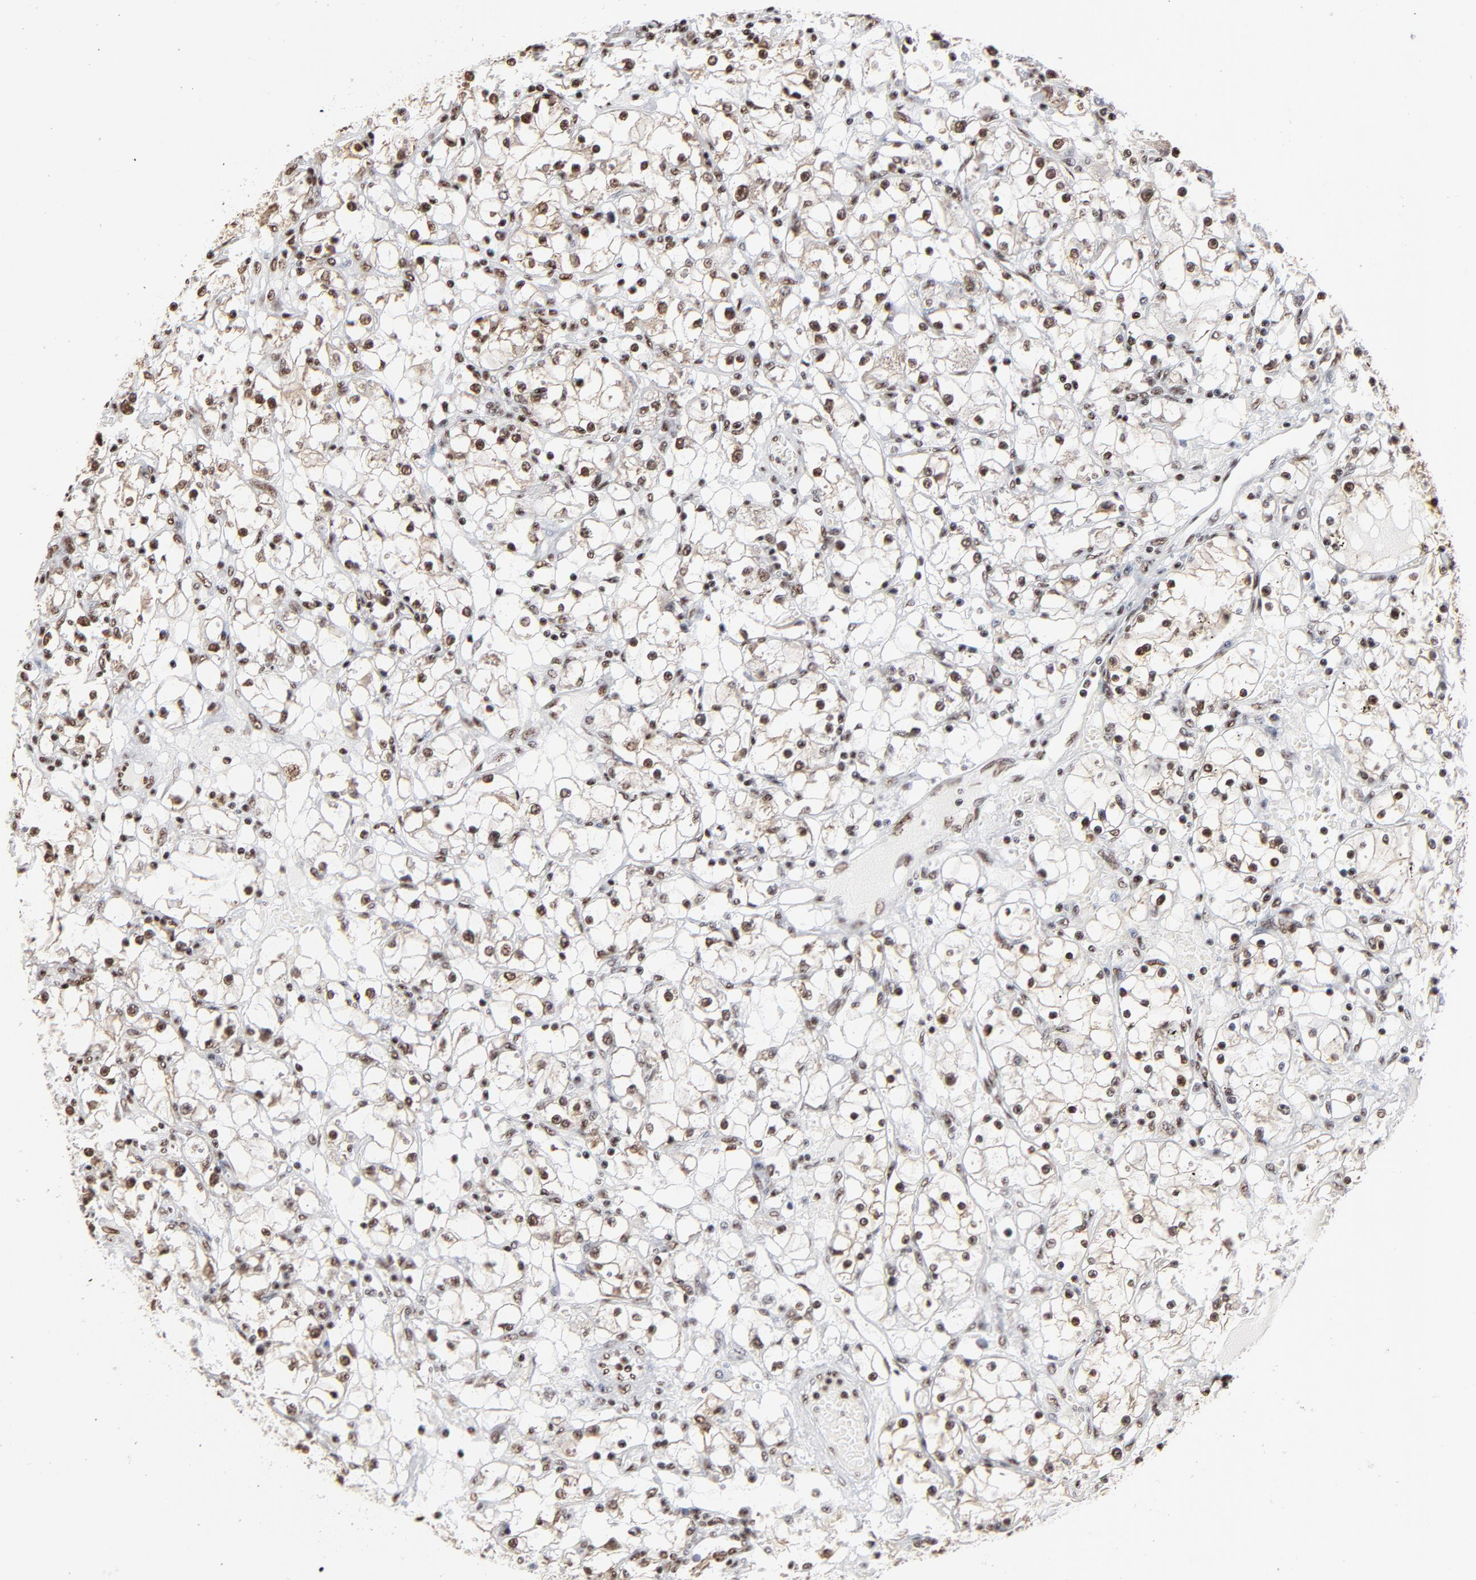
{"staining": {"intensity": "moderate", "quantity": ">75%", "location": "nuclear"}, "tissue": "renal cancer", "cell_type": "Tumor cells", "image_type": "cancer", "snomed": [{"axis": "morphology", "description": "Adenocarcinoma, NOS"}, {"axis": "topography", "description": "Kidney"}], "caption": "Immunohistochemical staining of human renal adenocarcinoma reveals moderate nuclear protein expression in about >75% of tumor cells. (brown staining indicates protein expression, while blue staining denotes nuclei).", "gene": "CREB1", "patient": {"sex": "male", "age": 56}}